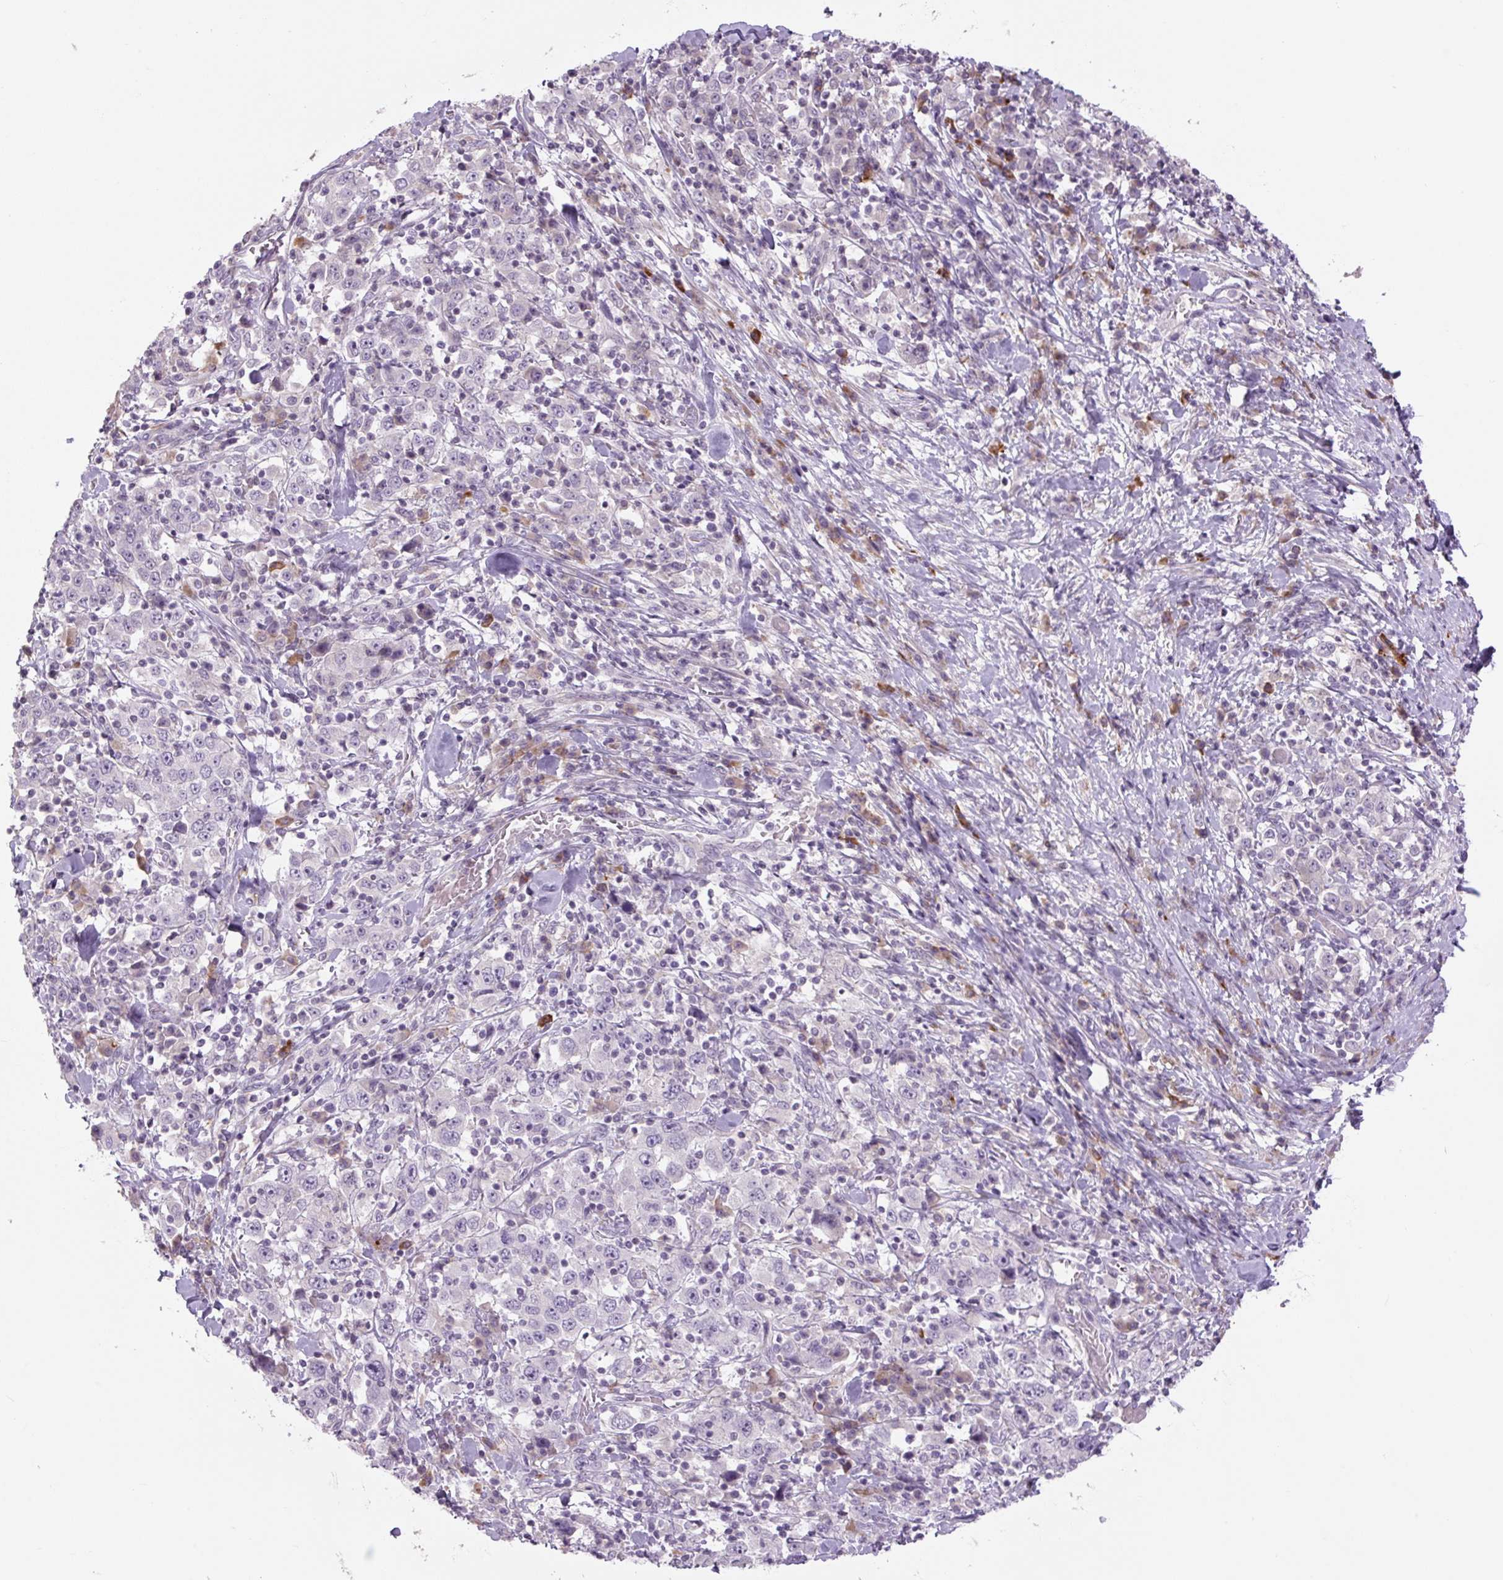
{"staining": {"intensity": "negative", "quantity": "none", "location": "none"}, "tissue": "stomach cancer", "cell_type": "Tumor cells", "image_type": "cancer", "snomed": [{"axis": "morphology", "description": "Normal tissue, NOS"}, {"axis": "morphology", "description": "Adenocarcinoma, NOS"}, {"axis": "topography", "description": "Stomach, upper"}, {"axis": "topography", "description": "Stomach"}], "caption": "DAB (3,3'-diaminobenzidine) immunohistochemical staining of human stomach cancer demonstrates no significant expression in tumor cells. The staining was performed using DAB to visualize the protein expression in brown, while the nuclei were stained in blue with hematoxylin (Magnification: 20x).", "gene": "TMEM100", "patient": {"sex": "male", "age": 59}}